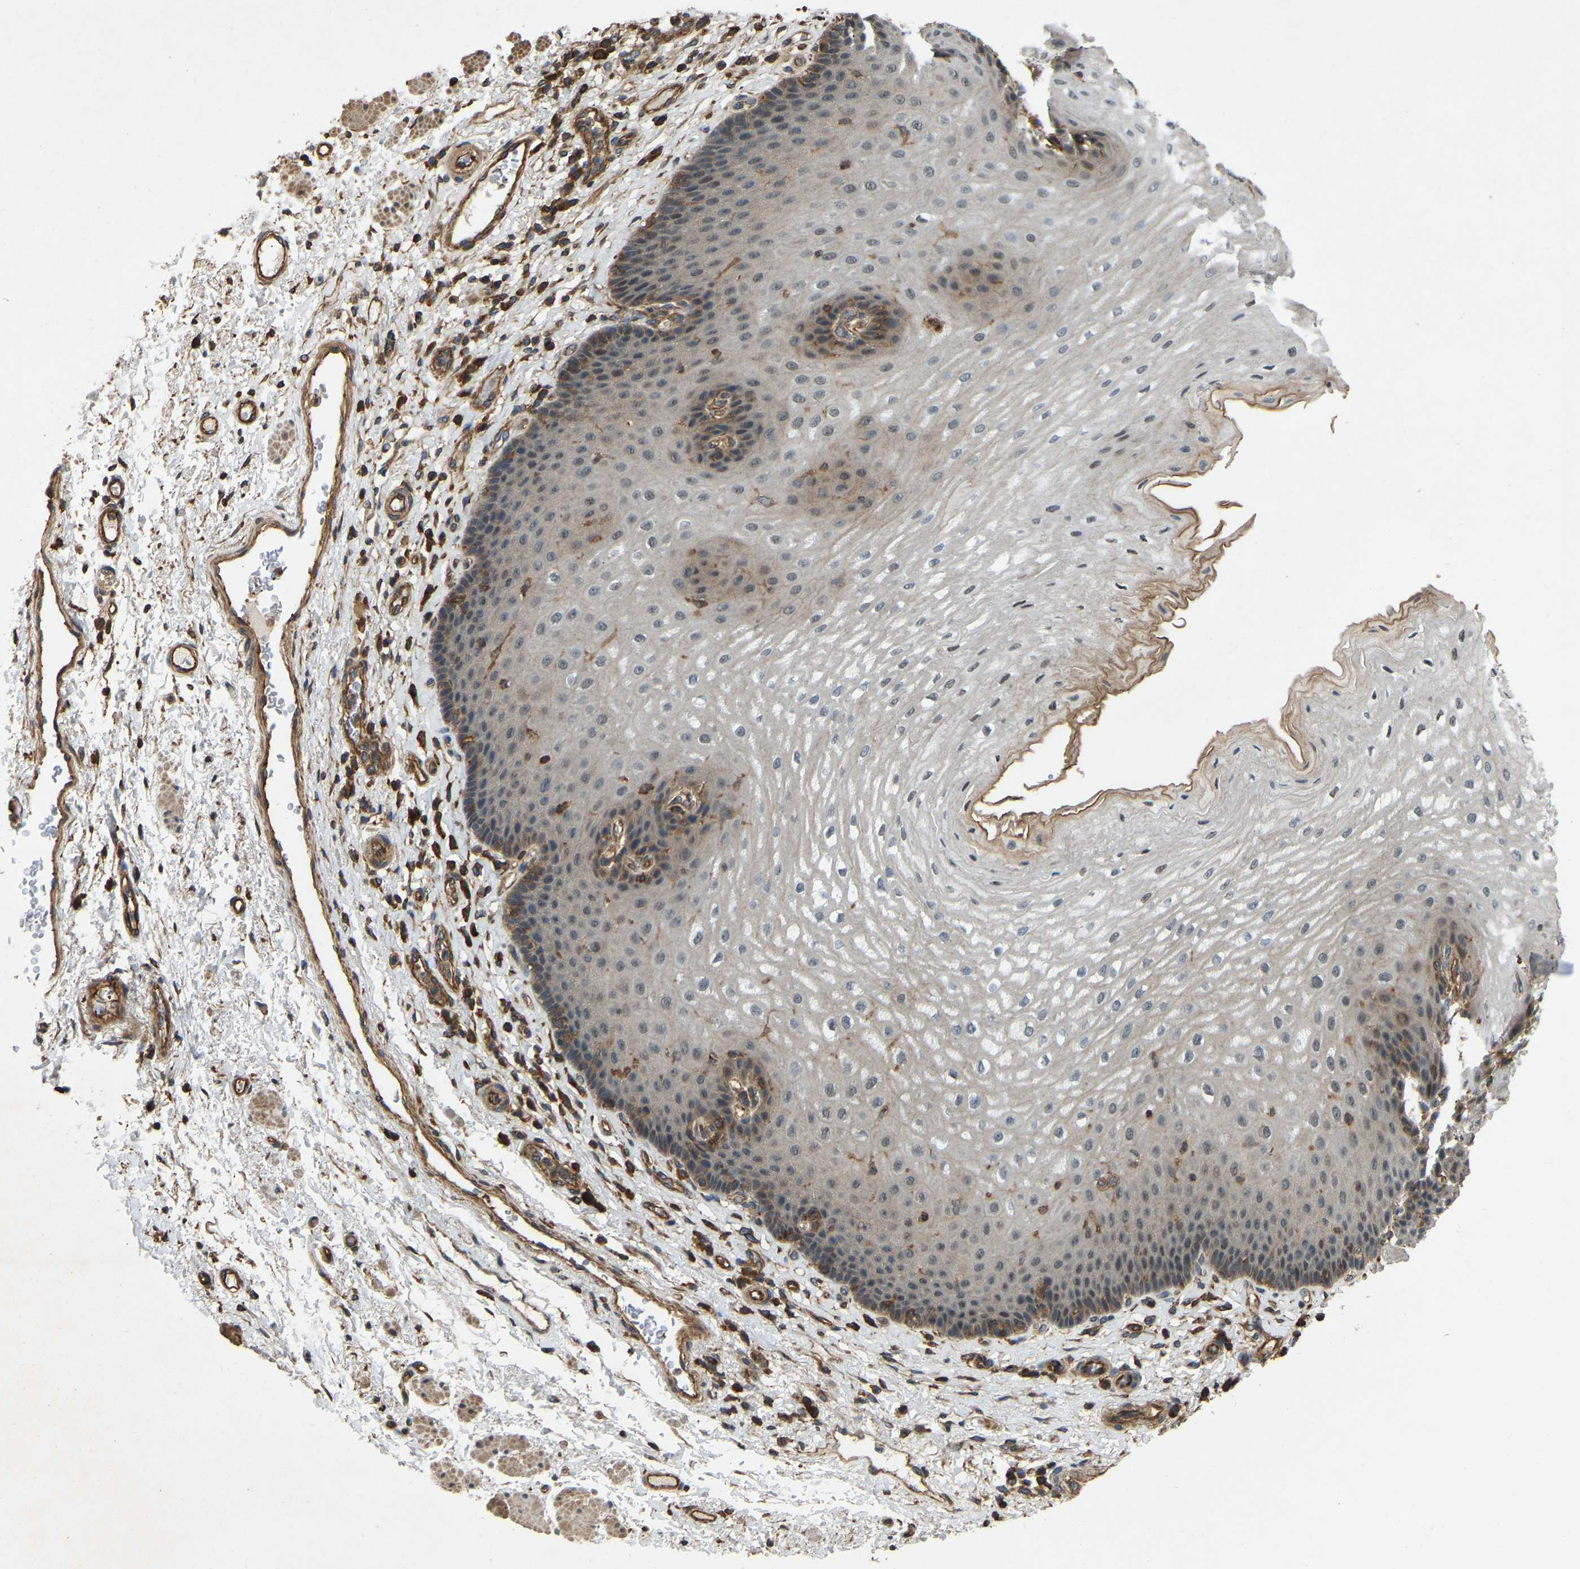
{"staining": {"intensity": "moderate", "quantity": "25%-75%", "location": "cytoplasmic/membranous"}, "tissue": "esophagus", "cell_type": "Squamous epithelial cells", "image_type": "normal", "snomed": [{"axis": "morphology", "description": "Normal tissue, NOS"}, {"axis": "topography", "description": "Esophagus"}], "caption": "Immunohistochemical staining of unremarkable esophagus reveals medium levels of moderate cytoplasmic/membranous positivity in approximately 25%-75% of squamous epithelial cells.", "gene": "SAMD9L", "patient": {"sex": "male", "age": 54}}